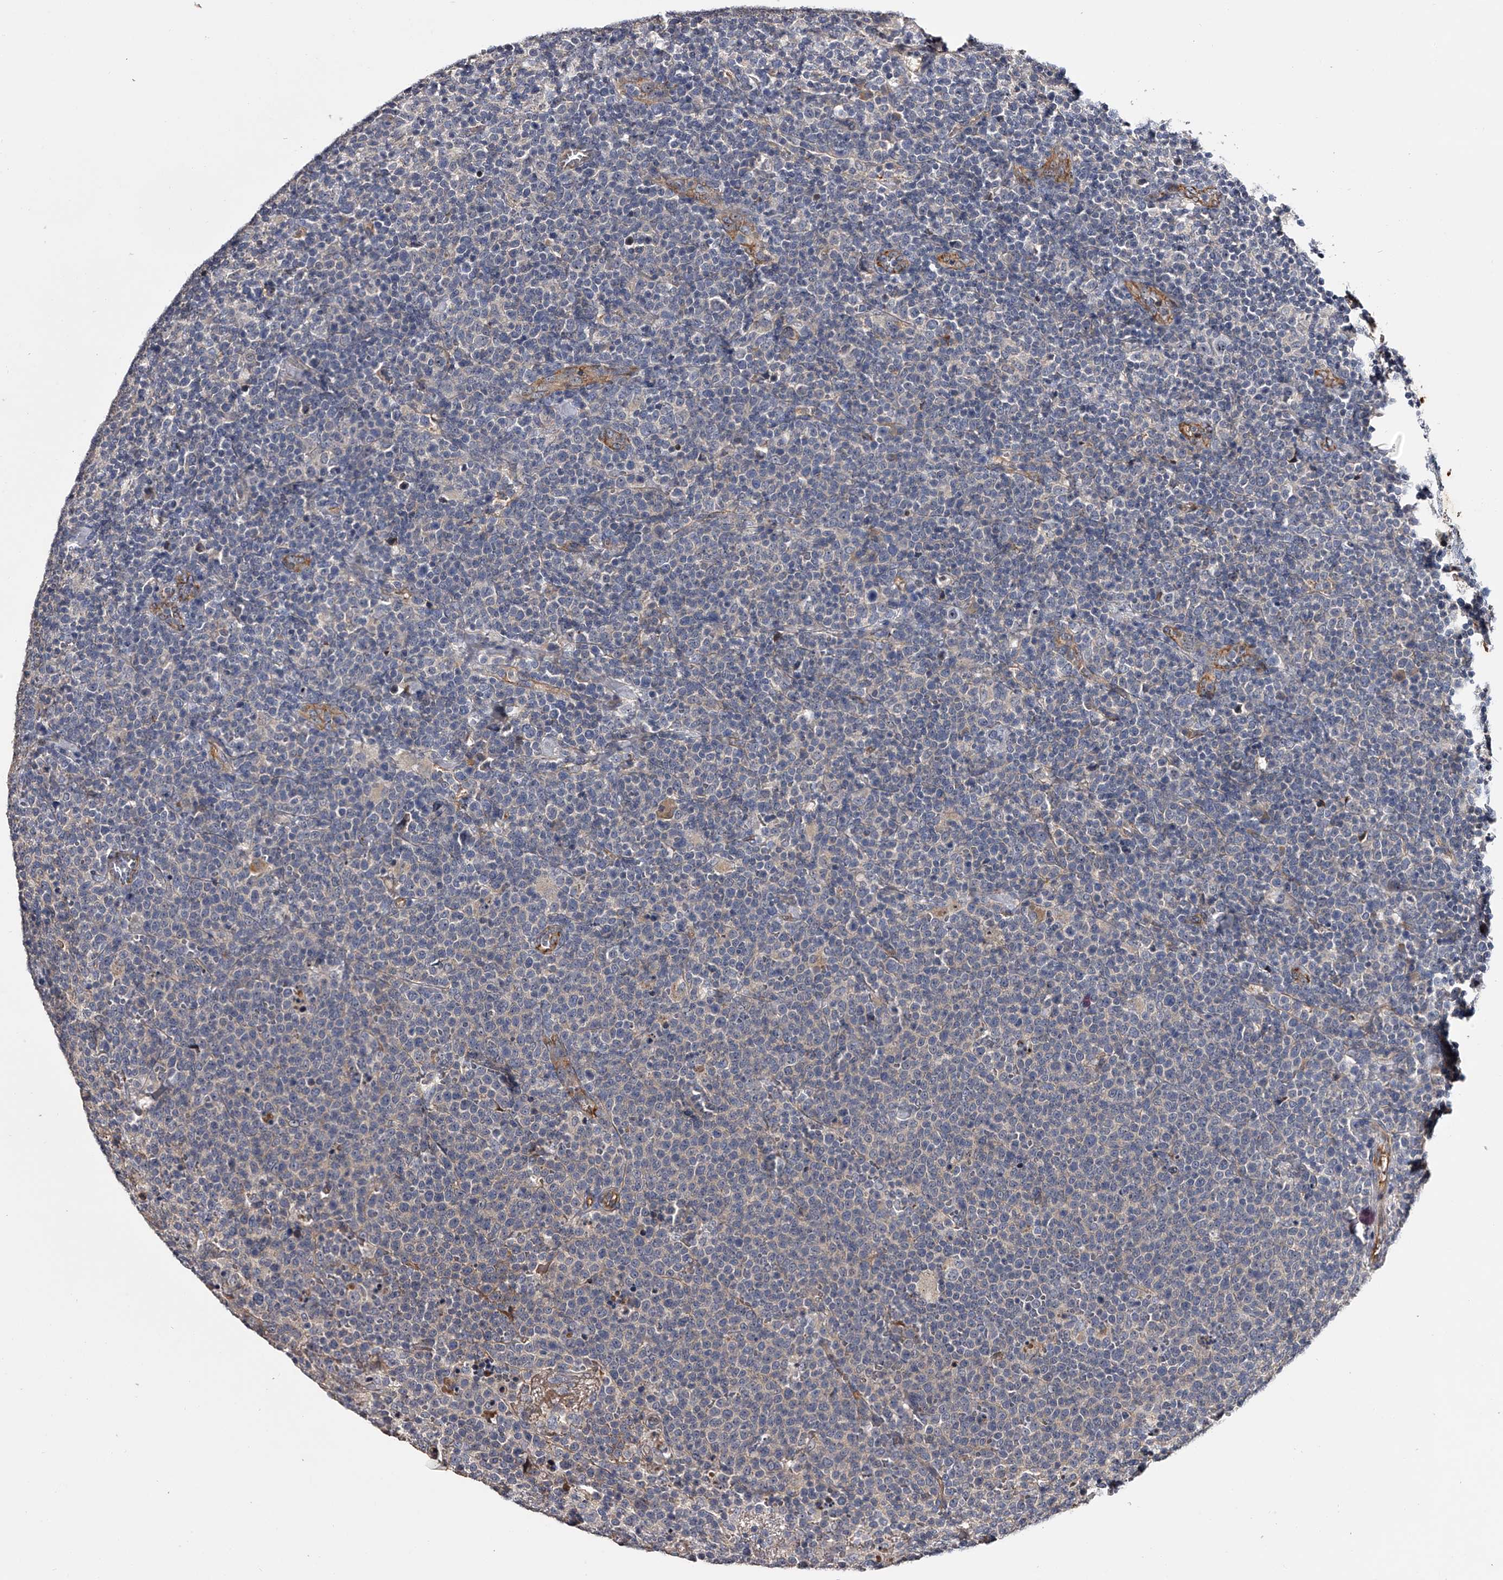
{"staining": {"intensity": "negative", "quantity": "none", "location": "none"}, "tissue": "lymphoma", "cell_type": "Tumor cells", "image_type": "cancer", "snomed": [{"axis": "morphology", "description": "Malignant lymphoma, non-Hodgkin's type, High grade"}, {"axis": "topography", "description": "Lymph node"}], "caption": "Lymphoma was stained to show a protein in brown. There is no significant expression in tumor cells.", "gene": "MDN1", "patient": {"sex": "male", "age": 61}}